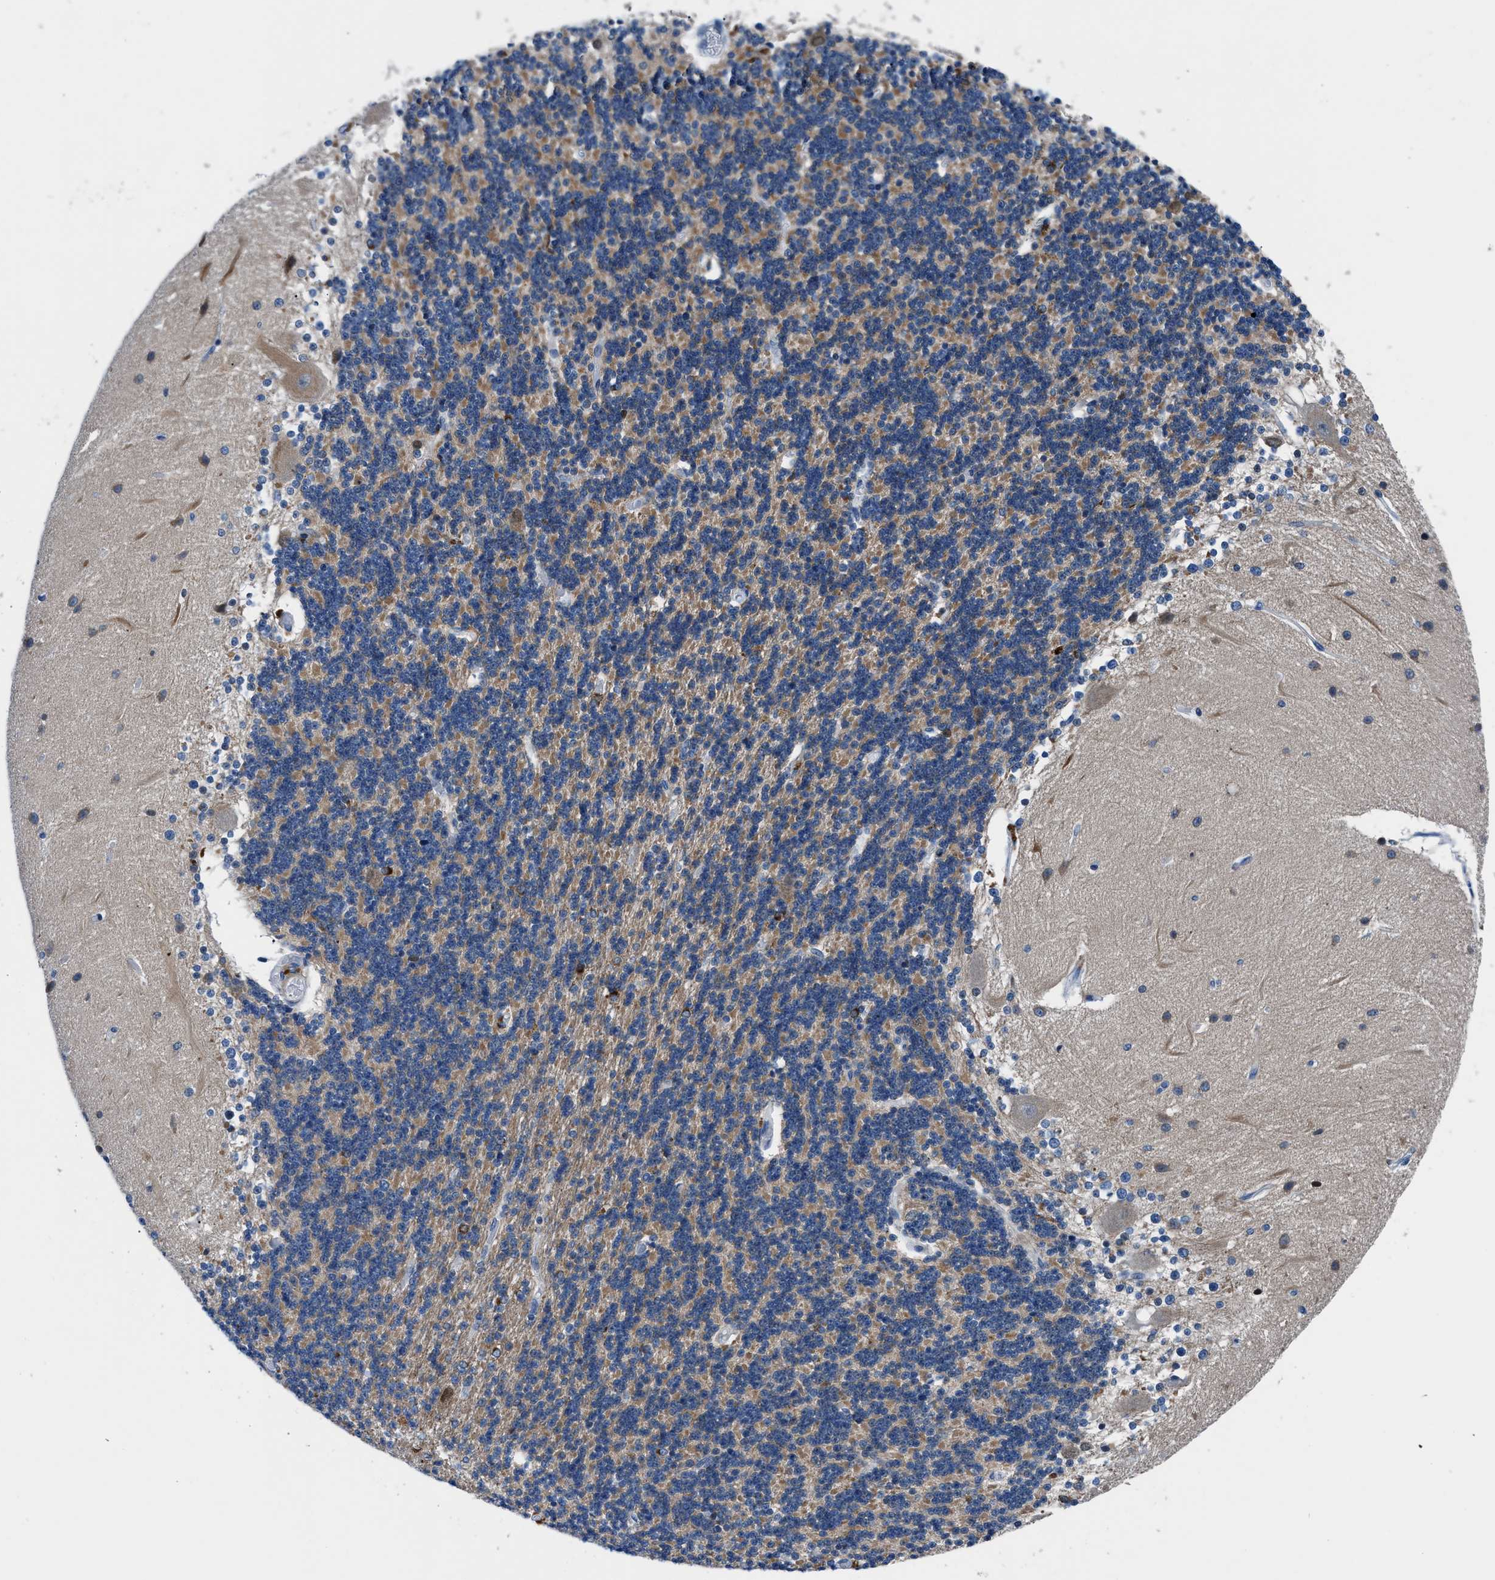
{"staining": {"intensity": "moderate", "quantity": "25%-75%", "location": "cytoplasmic/membranous"}, "tissue": "cerebellum", "cell_type": "Cells in granular layer", "image_type": "normal", "snomed": [{"axis": "morphology", "description": "Normal tissue, NOS"}, {"axis": "topography", "description": "Cerebellum"}], "caption": "The image displays immunohistochemical staining of normal cerebellum. There is moderate cytoplasmic/membranous staining is identified in about 25%-75% of cells in granular layer.", "gene": "UAP1", "patient": {"sex": "female", "age": 54}}